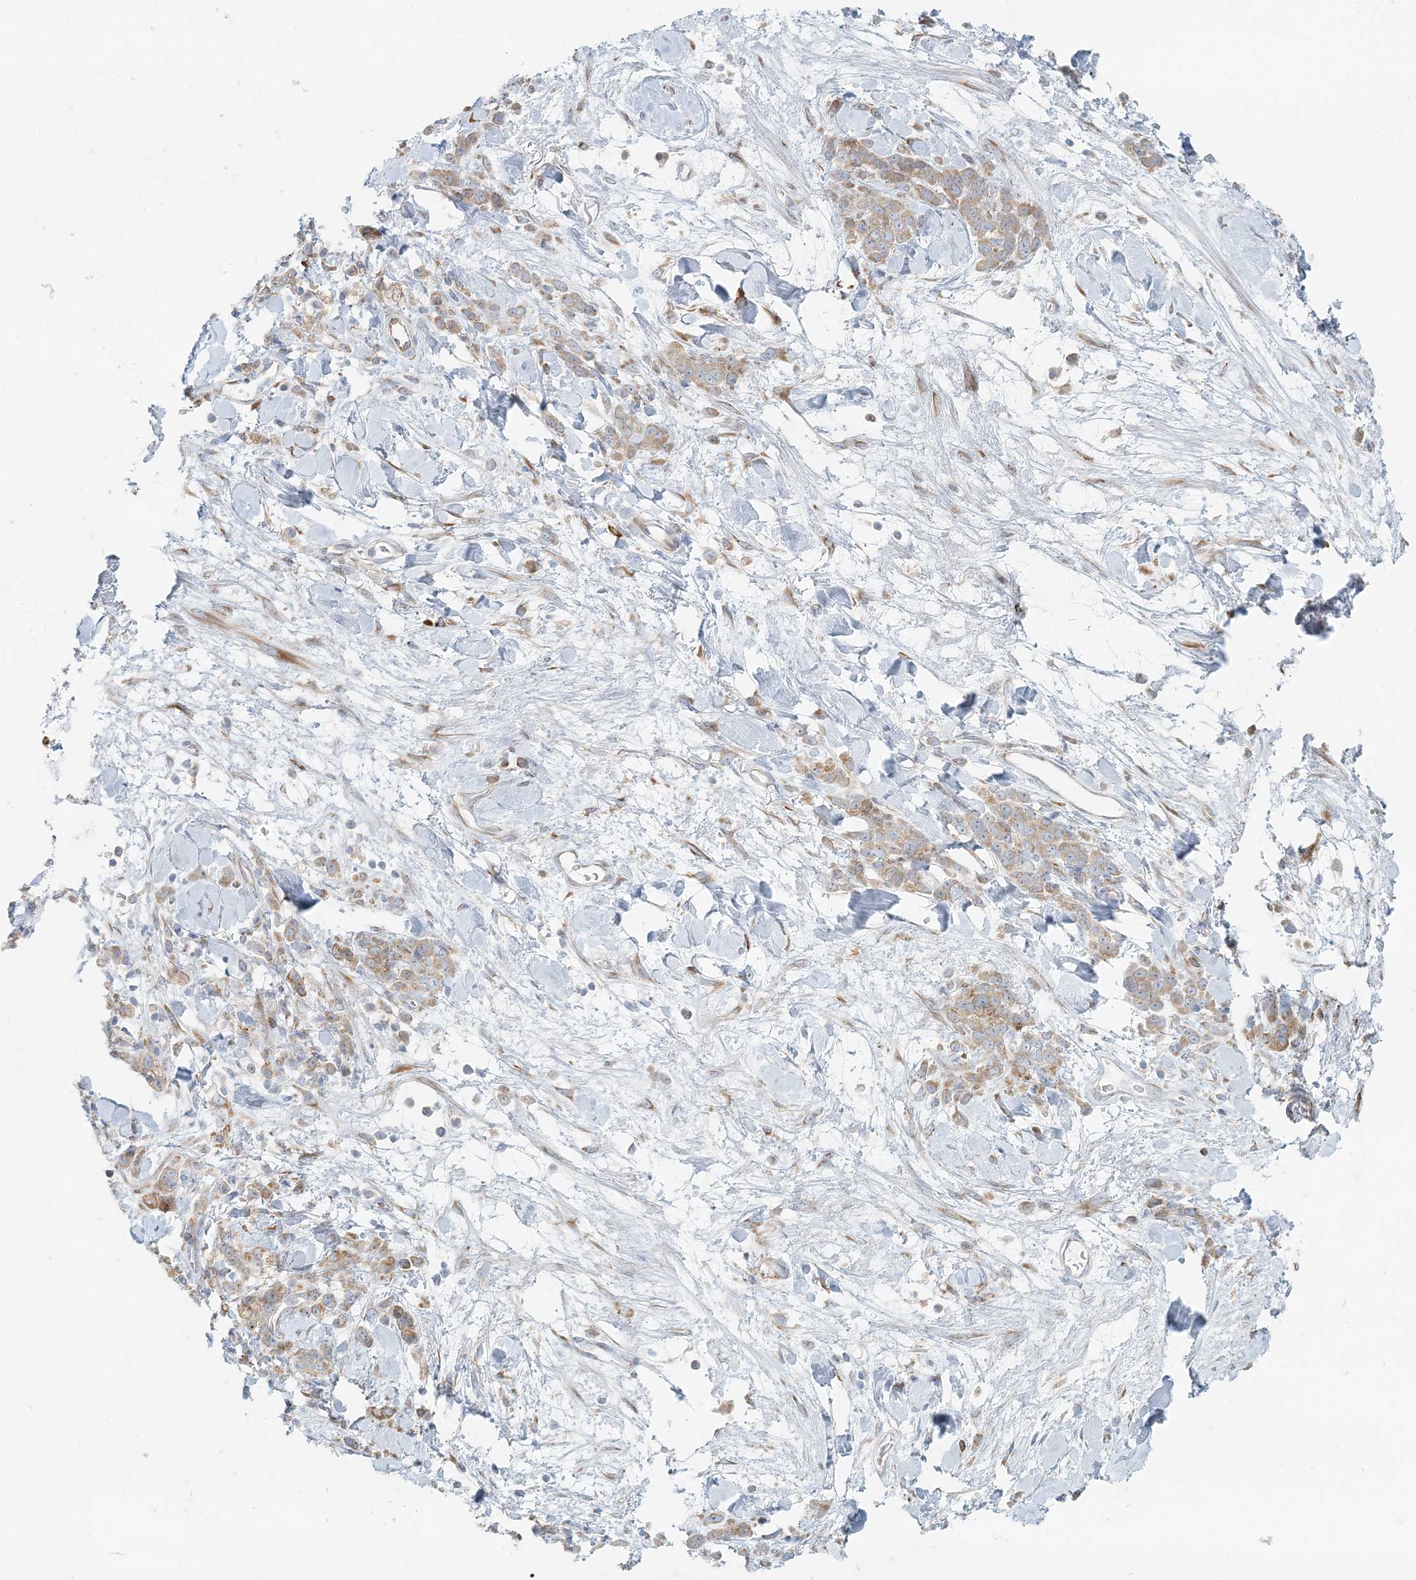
{"staining": {"intensity": "moderate", "quantity": ">75%", "location": "cytoplasmic/membranous"}, "tissue": "stomach cancer", "cell_type": "Tumor cells", "image_type": "cancer", "snomed": [{"axis": "morphology", "description": "Normal tissue, NOS"}, {"axis": "morphology", "description": "Adenocarcinoma, NOS"}, {"axis": "topography", "description": "Stomach"}], "caption": "IHC photomicrograph of neoplastic tissue: human stomach adenocarcinoma stained using immunohistochemistry (IHC) demonstrates medium levels of moderate protein expression localized specifically in the cytoplasmic/membranous of tumor cells, appearing as a cytoplasmic/membranous brown color.", "gene": "STK11IP", "patient": {"sex": "male", "age": 82}}